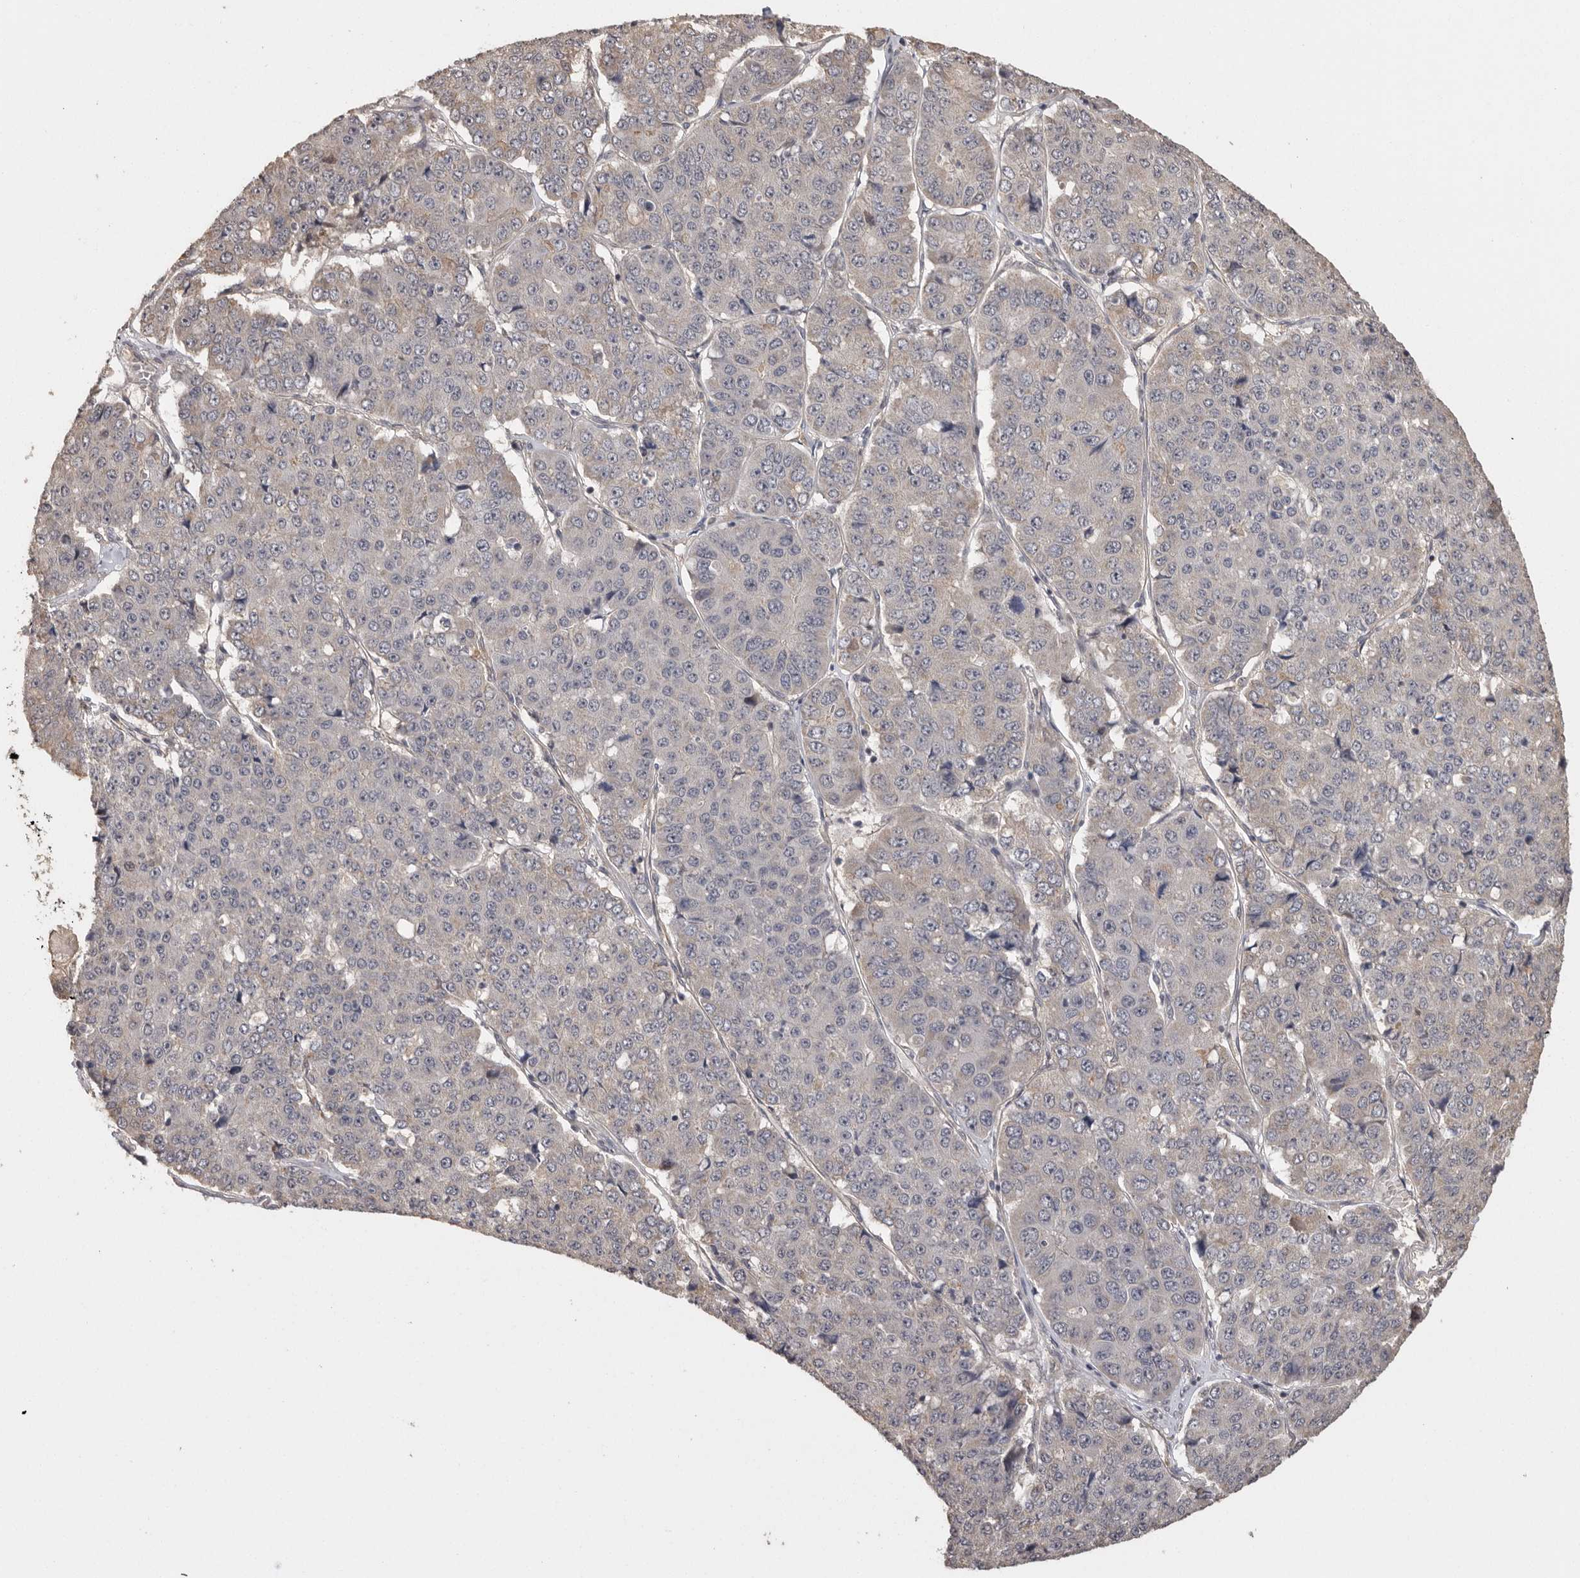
{"staining": {"intensity": "negative", "quantity": "none", "location": "none"}, "tissue": "pancreatic cancer", "cell_type": "Tumor cells", "image_type": "cancer", "snomed": [{"axis": "morphology", "description": "Adenocarcinoma, NOS"}, {"axis": "topography", "description": "Pancreas"}], "caption": "IHC of human pancreatic cancer (adenocarcinoma) reveals no positivity in tumor cells.", "gene": "BAIAP2", "patient": {"sex": "male", "age": 50}}